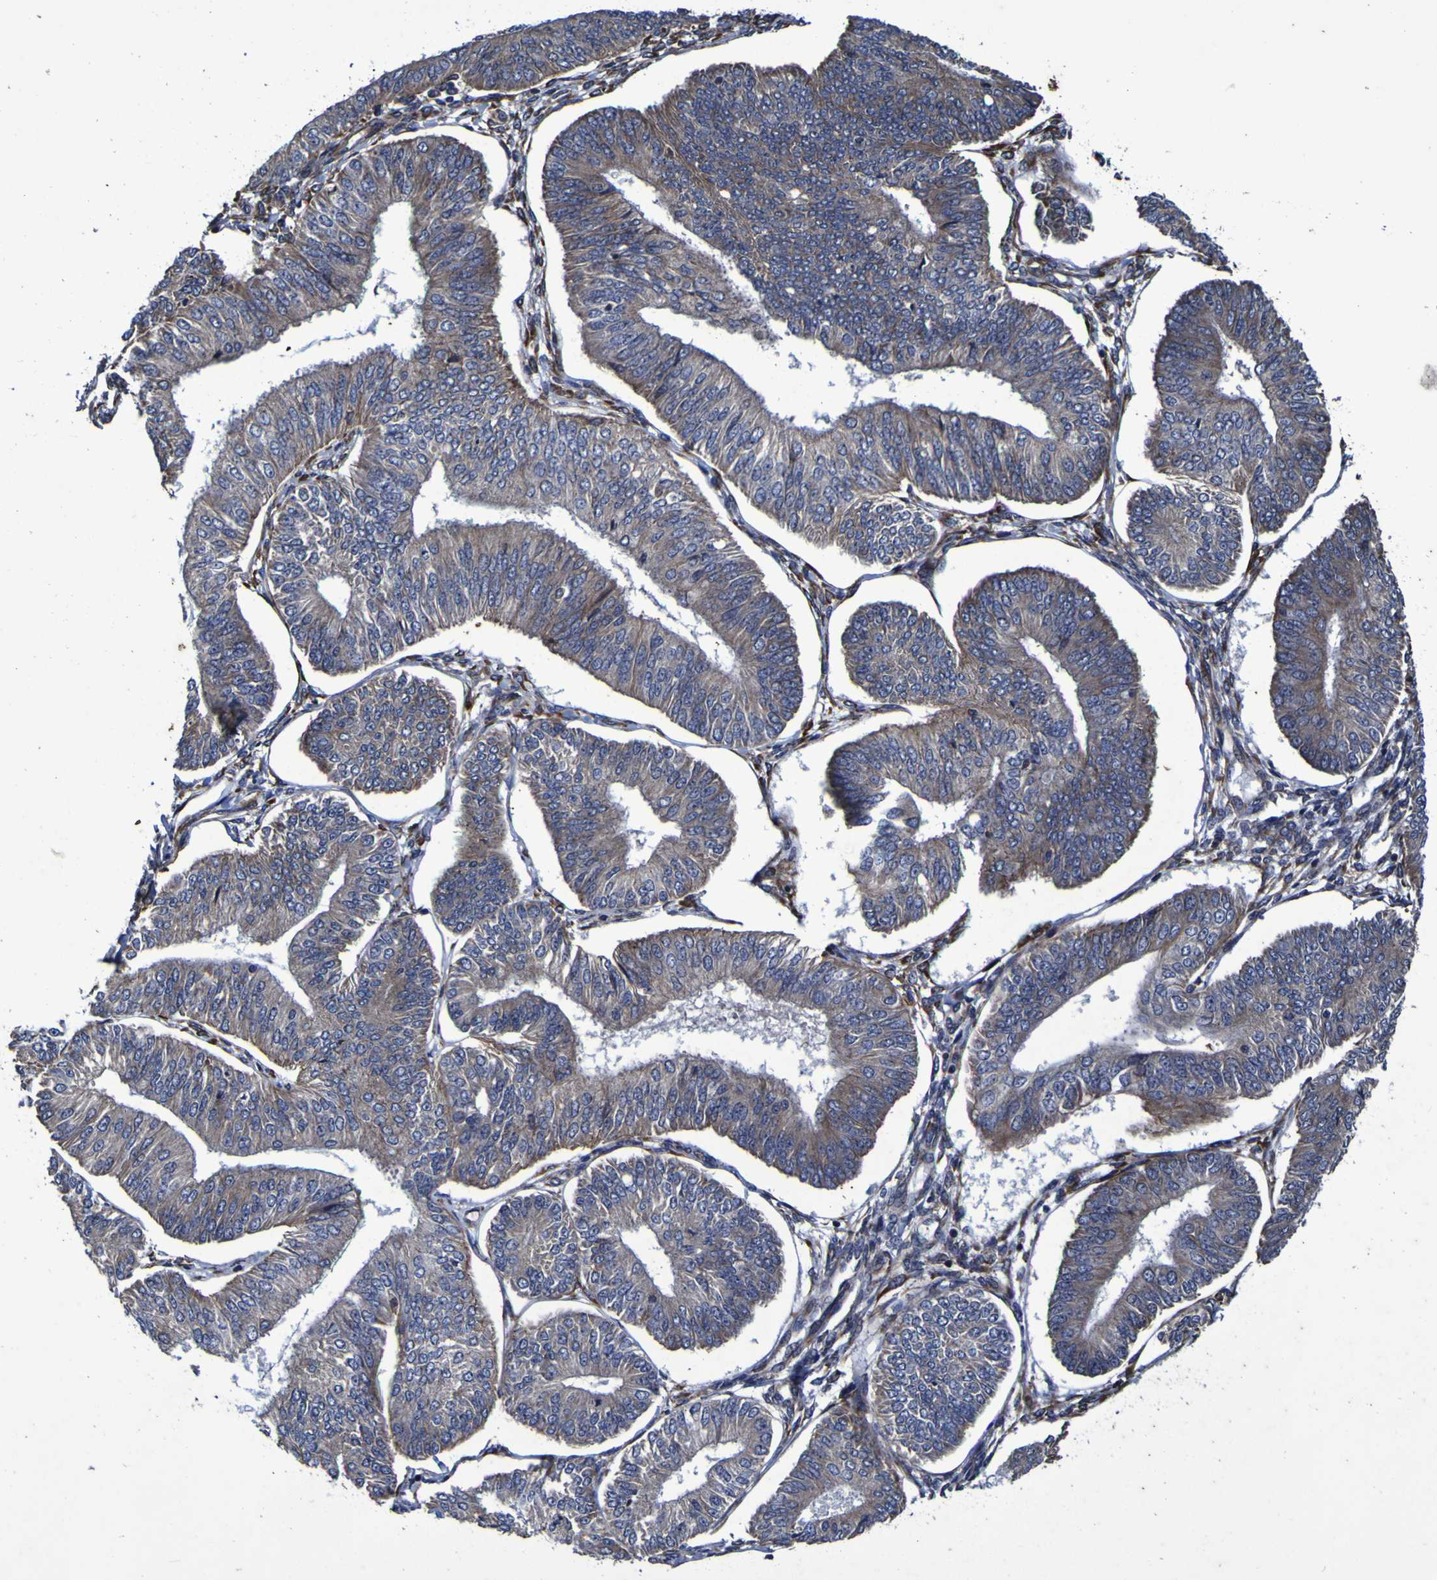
{"staining": {"intensity": "weak", "quantity": "25%-75%", "location": "cytoplasmic/membranous"}, "tissue": "endometrial cancer", "cell_type": "Tumor cells", "image_type": "cancer", "snomed": [{"axis": "morphology", "description": "Adenocarcinoma, NOS"}, {"axis": "topography", "description": "Endometrium"}], "caption": "Endometrial adenocarcinoma stained for a protein displays weak cytoplasmic/membranous positivity in tumor cells.", "gene": "P3H1", "patient": {"sex": "female", "age": 58}}